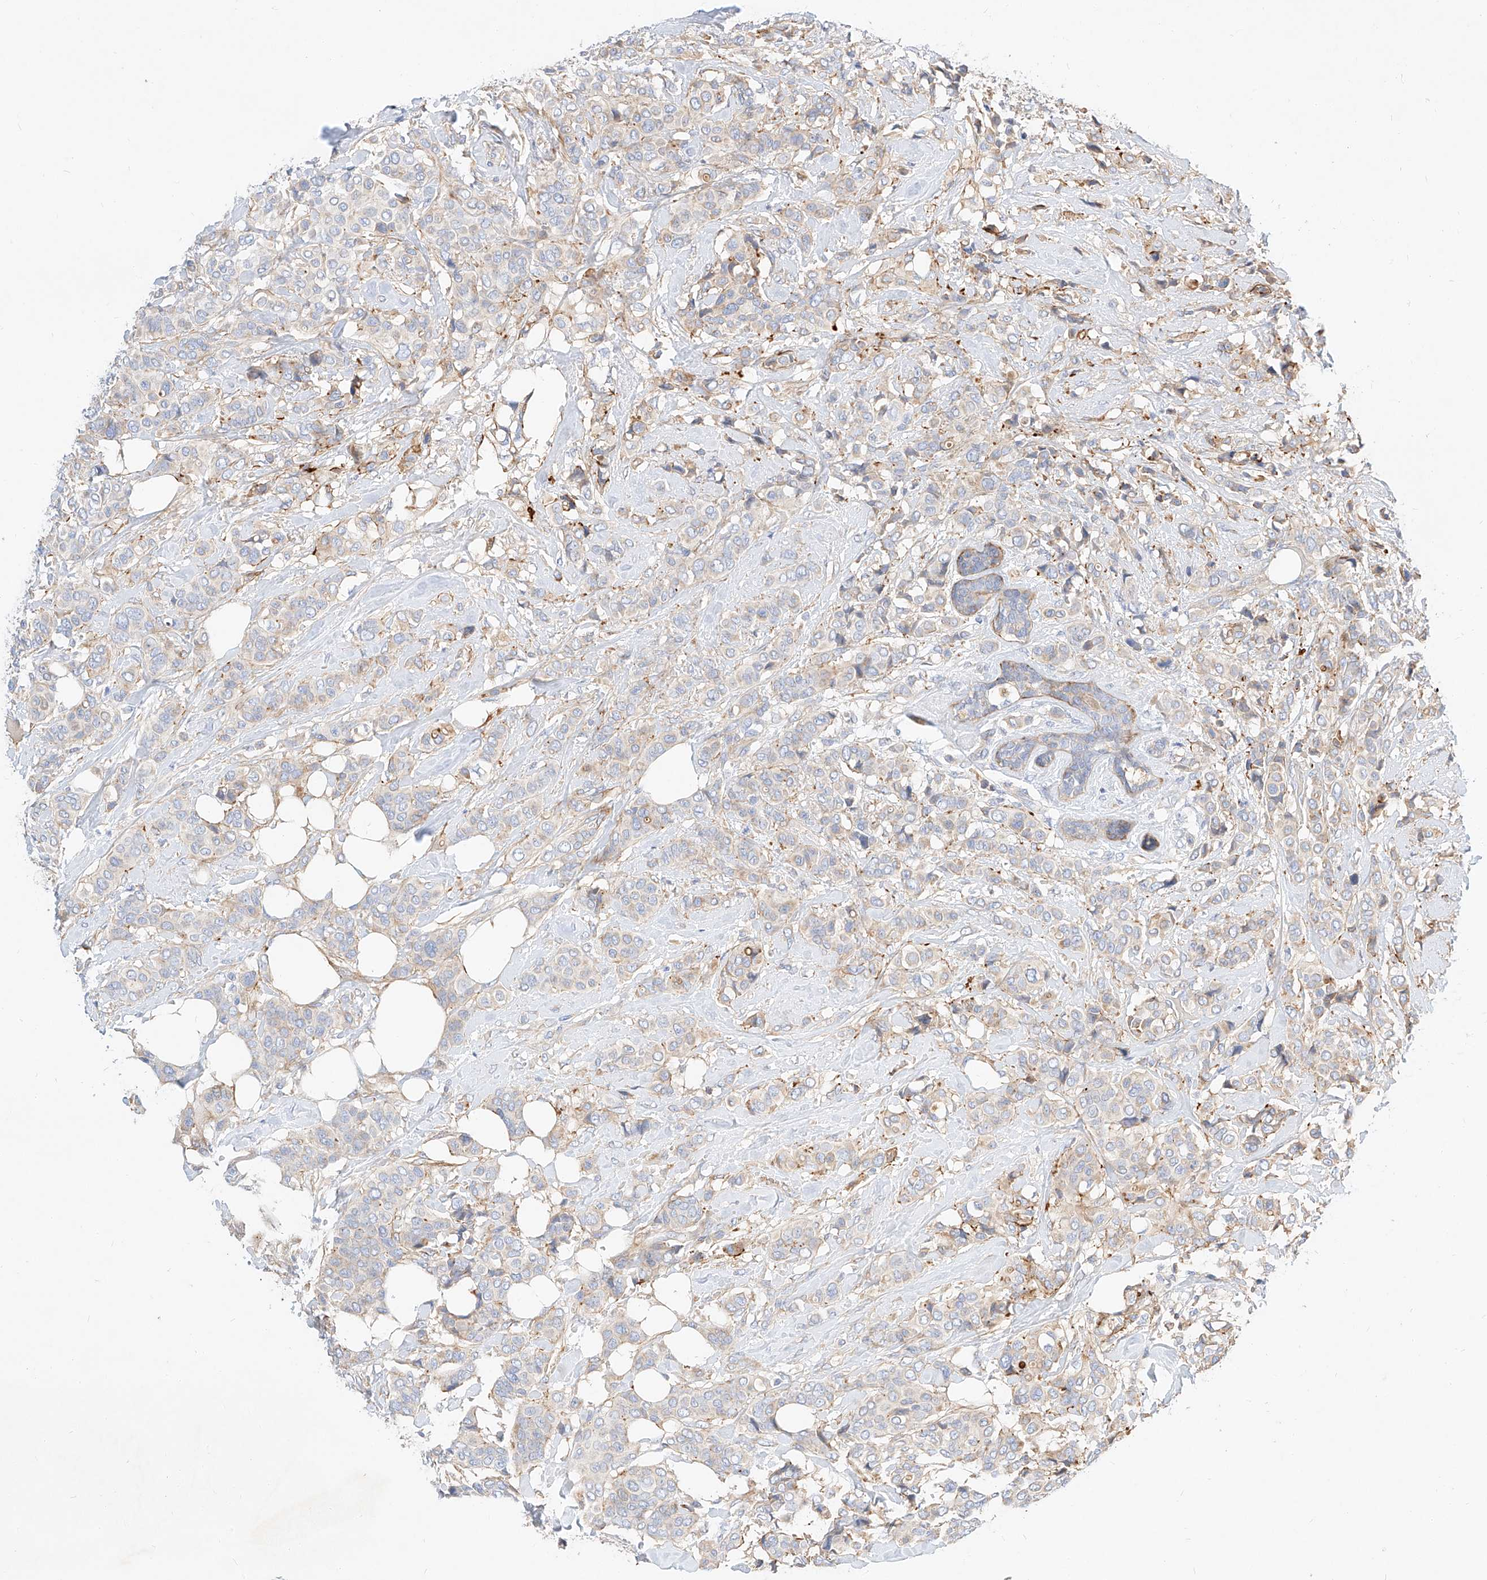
{"staining": {"intensity": "weak", "quantity": "<25%", "location": "cytoplasmic/membranous"}, "tissue": "breast cancer", "cell_type": "Tumor cells", "image_type": "cancer", "snomed": [{"axis": "morphology", "description": "Lobular carcinoma"}, {"axis": "topography", "description": "Breast"}], "caption": "The photomicrograph demonstrates no staining of tumor cells in breast cancer.", "gene": "KCNH5", "patient": {"sex": "female", "age": 51}}